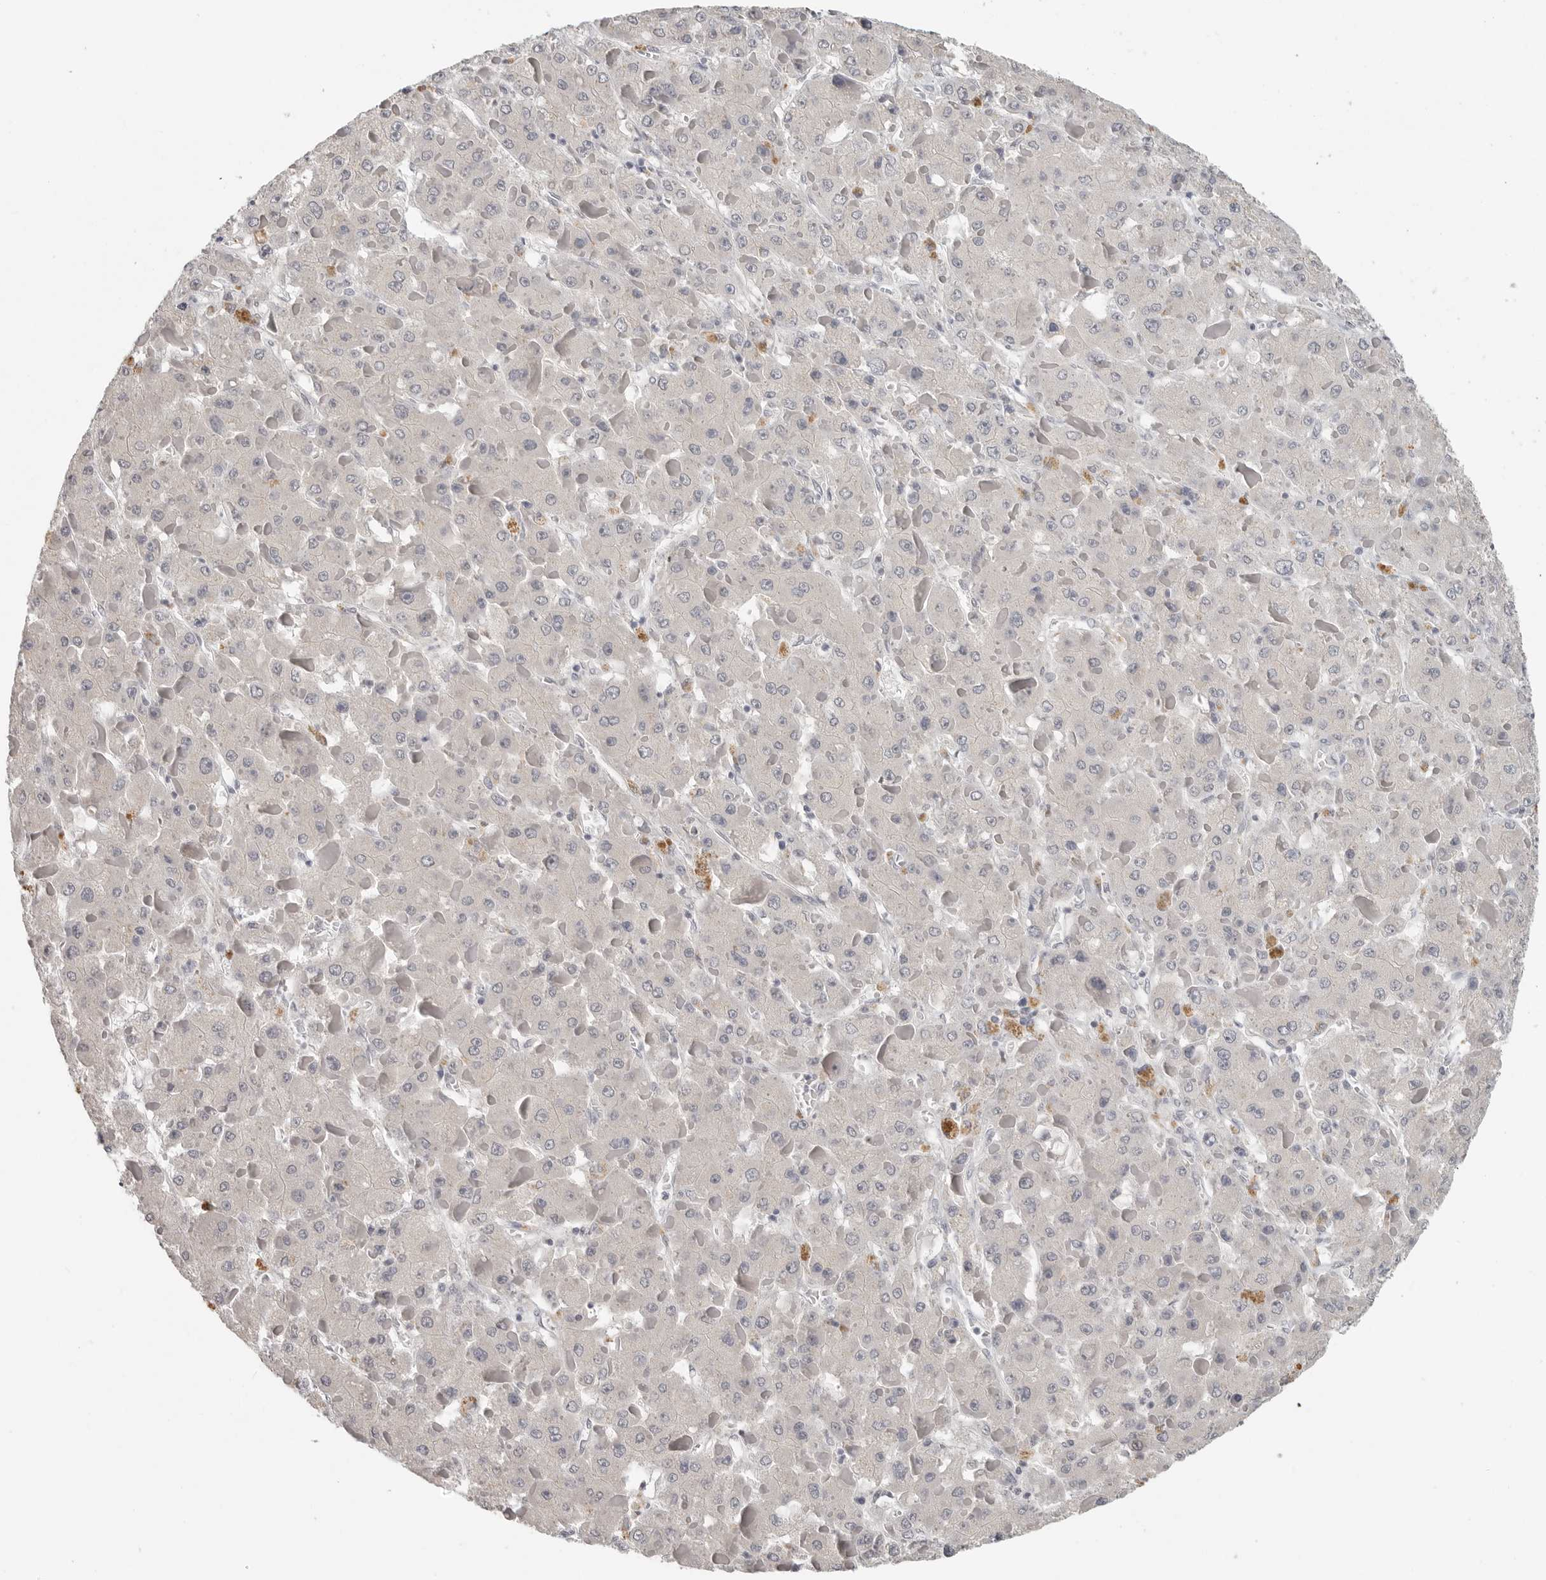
{"staining": {"intensity": "negative", "quantity": "none", "location": "none"}, "tissue": "liver cancer", "cell_type": "Tumor cells", "image_type": "cancer", "snomed": [{"axis": "morphology", "description": "Carcinoma, Hepatocellular, NOS"}, {"axis": "topography", "description": "Liver"}], "caption": "Photomicrograph shows no significant protein staining in tumor cells of liver cancer.", "gene": "FOXP3", "patient": {"sex": "female", "age": 73}}